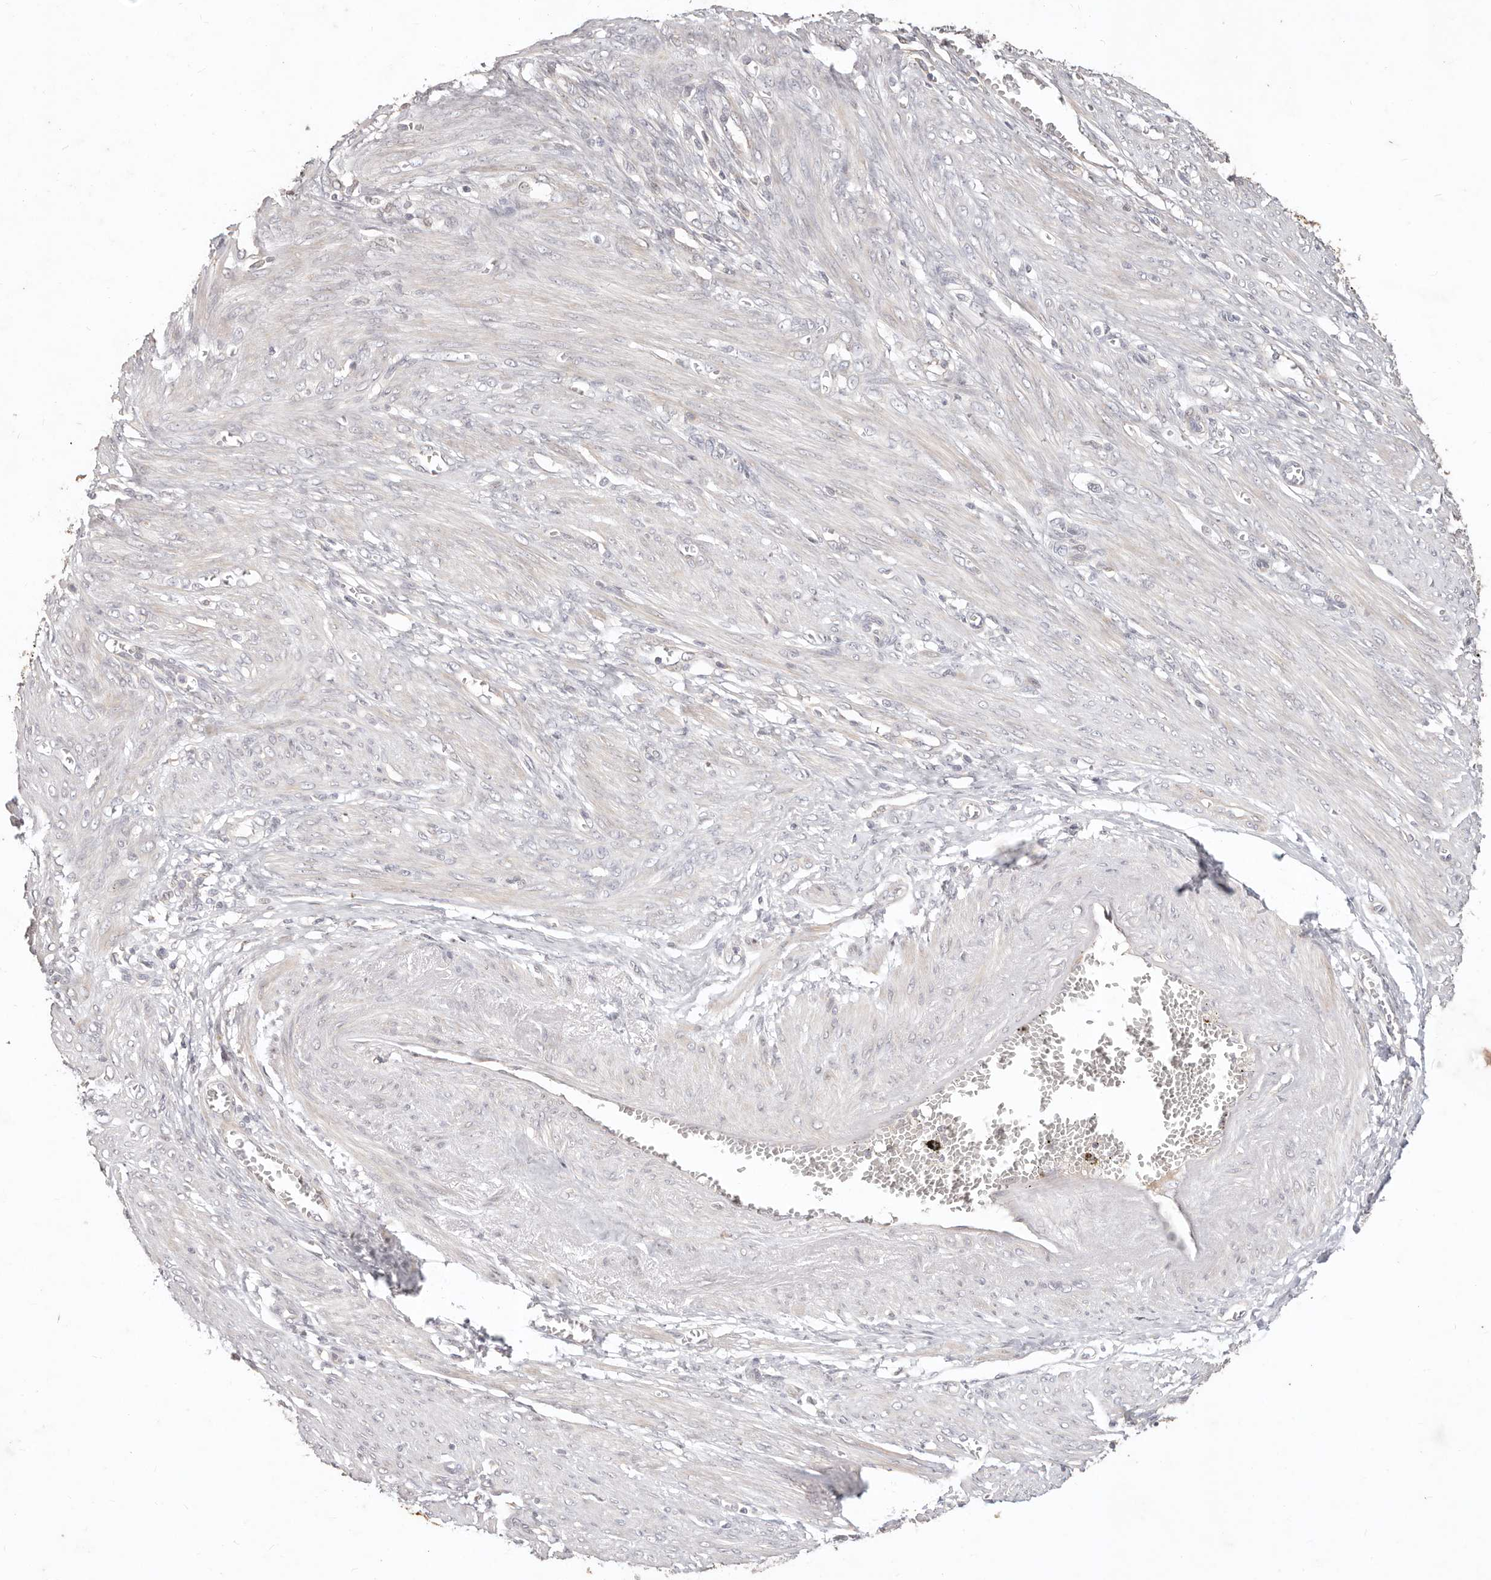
{"staining": {"intensity": "negative", "quantity": "none", "location": "none"}, "tissue": "endometrial cancer", "cell_type": "Tumor cells", "image_type": "cancer", "snomed": [{"axis": "morphology", "description": "Adenocarcinoma, NOS"}, {"axis": "topography", "description": "Endometrium"}], "caption": "An immunohistochemistry micrograph of adenocarcinoma (endometrial) is shown. There is no staining in tumor cells of adenocarcinoma (endometrial). (DAB (3,3'-diaminobenzidine) immunohistochemistry visualized using brightfield microscopy, high magnification).", "gene": "KIF9", "patient": {"sex": "female", "age": 49}}